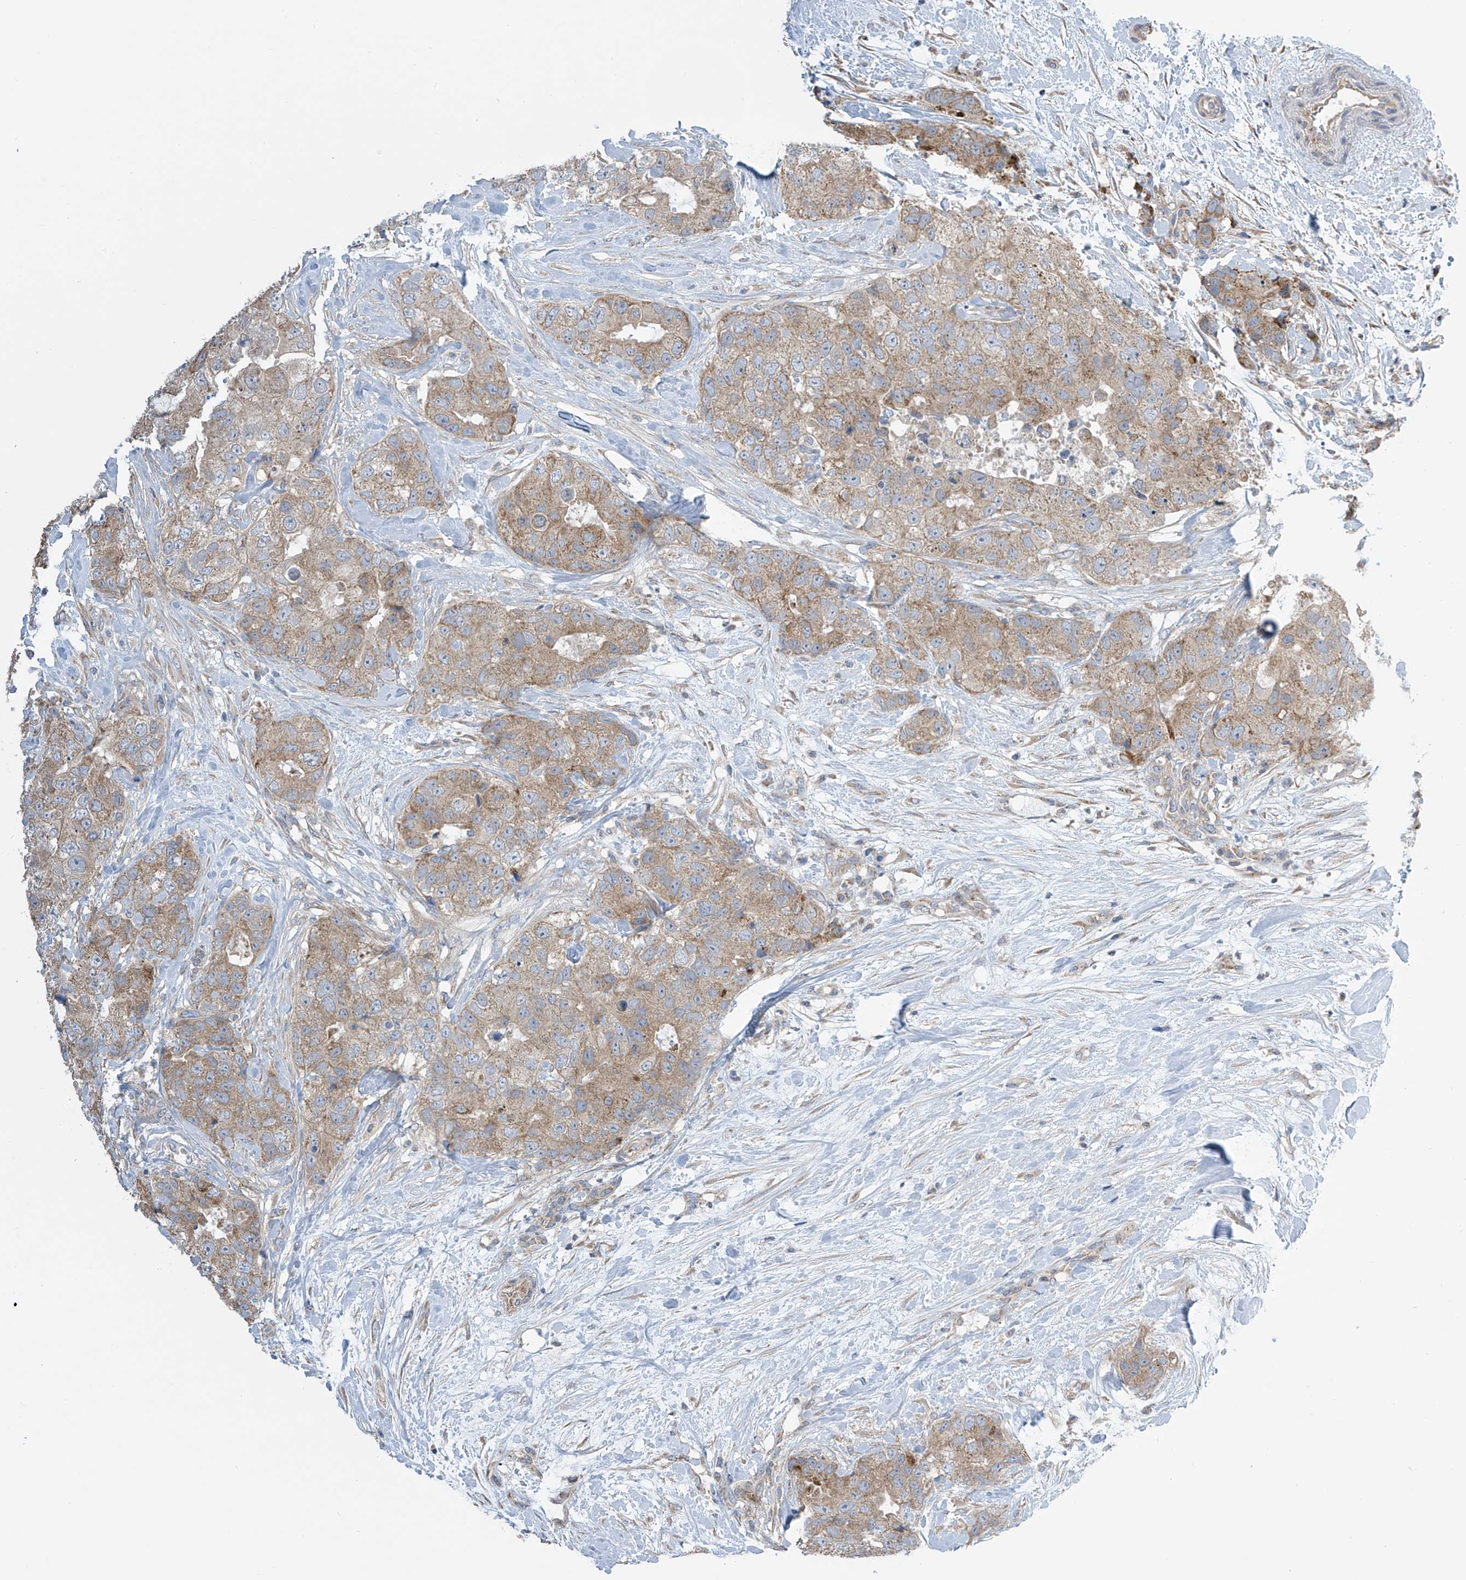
{"staining": {"intensity": "weak", "quantity": ">75%", "location": "cytoplasmic/membranous"}, "tissue": "breast cancer", "cell_type": "Tumor cells", "image_type": "cancer", "snomed": [{"axis": "morphology", "description": "Duct carcinoma"}, {"axis": "topography", "description": "Breast"}], "caption": "An immunohistochemistry micrograph of neoplastic tissue is shown. Protein staining in brown highlights weak cytoplasmic/membranous positivity in infiltrating ductal carcinoma (breast) within tumor cells.", "gene": "PNPT1", "patient": {"sex": "female", "age": 62}}